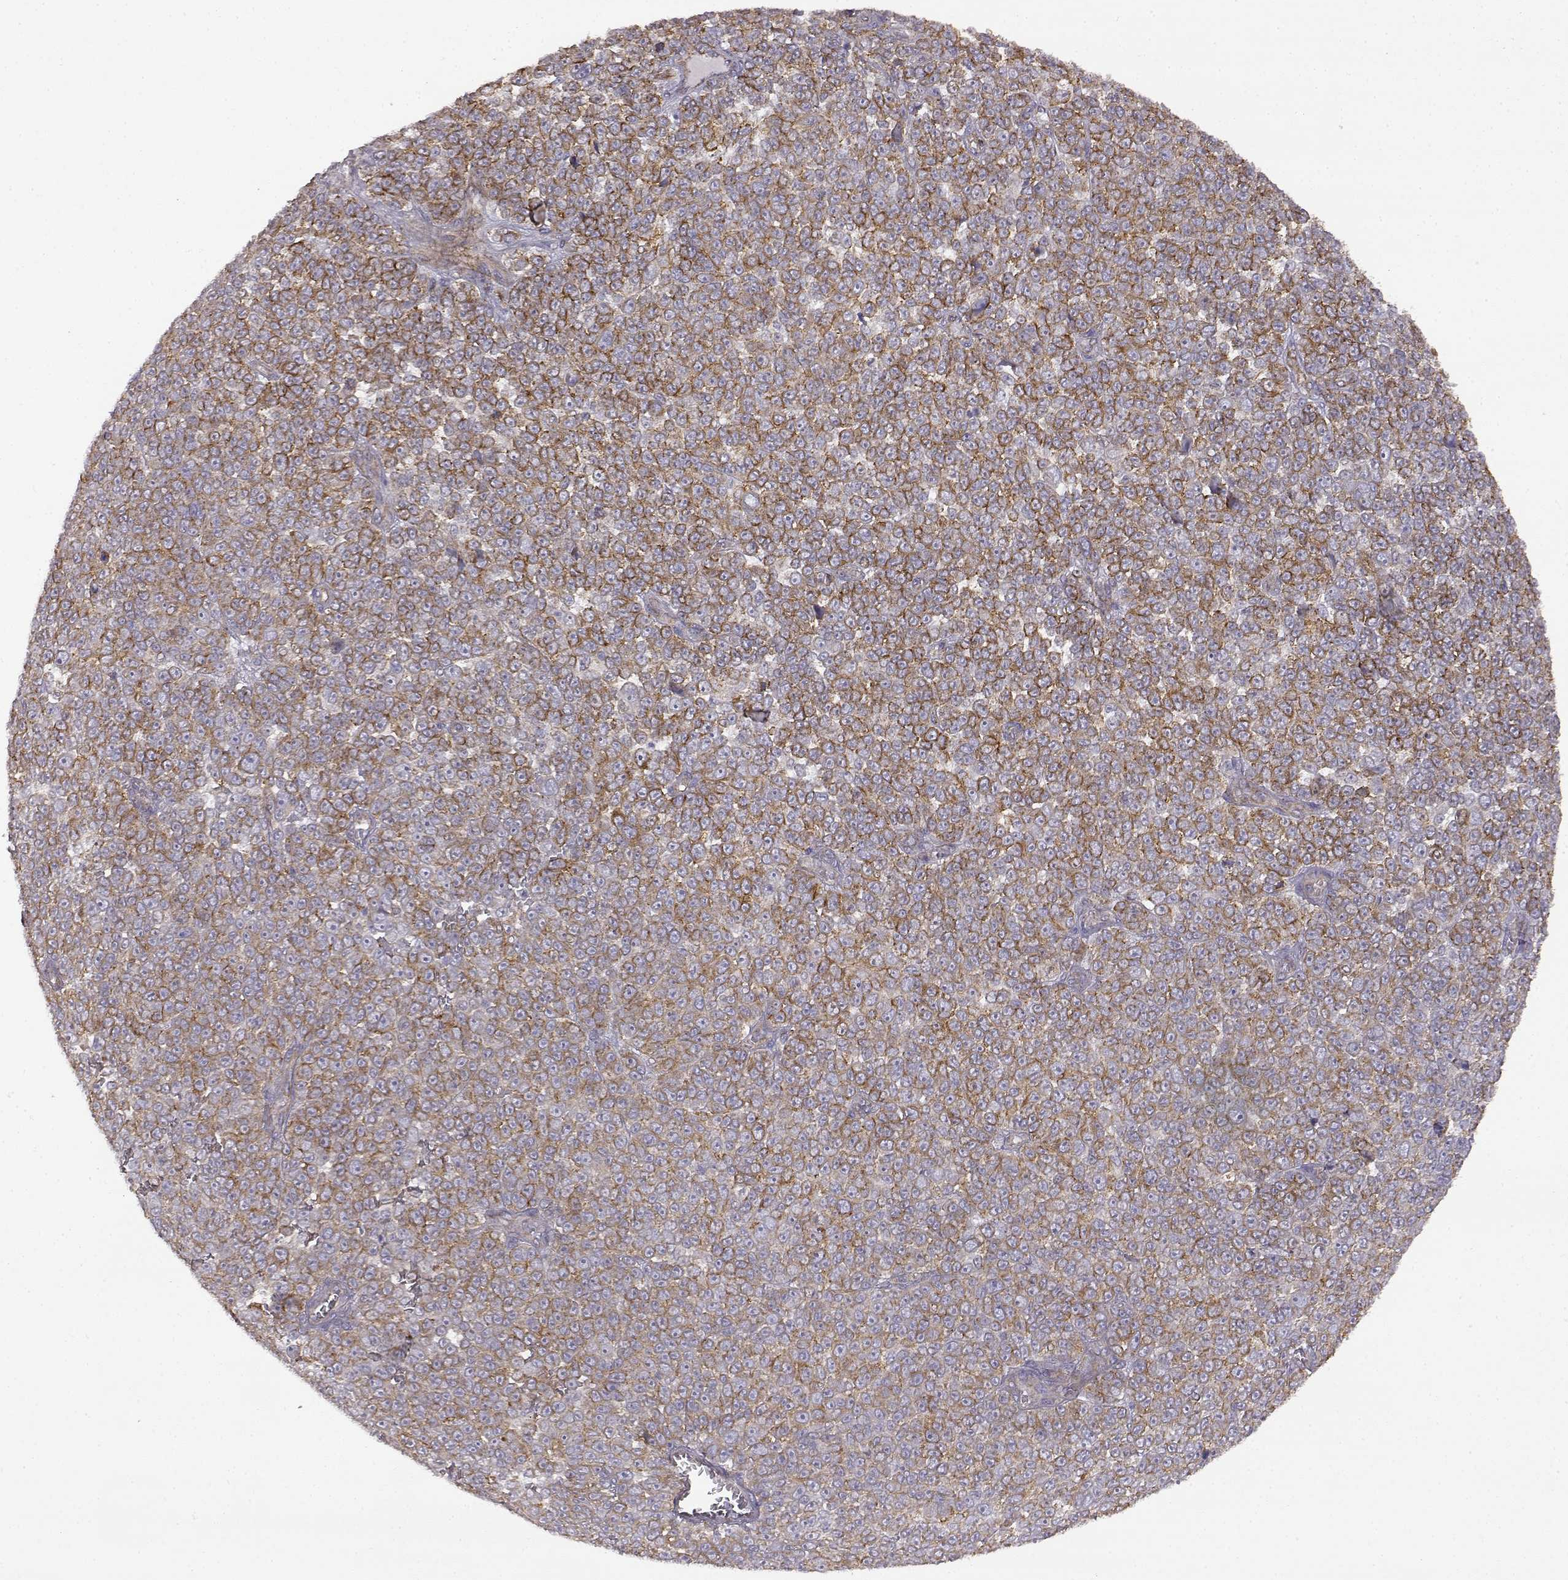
{"staining": {"intensity": "moderate", "quantity": "25%-75%", "location": "cytoplasmic/membranous"}, "tissue": "melanoma", "cell_type": "Tumor cells", "image_type": "cancer", "snomed": [{"axis": "morphology", "description": "Malignant melanoma, NOS"}, {"axis": "topography", "description": "Skin"}], "caption": "Immunohistochemical staining of human malignant melanoma shows medium levels of moderate cytoplasmic/membranous protein staining in about 25%-75% of tumor cells. The protein is shown in brown color, while the nuclei are stained blue.", "gene": "DDC", "patient": {"sex": "female", "age": 95}}